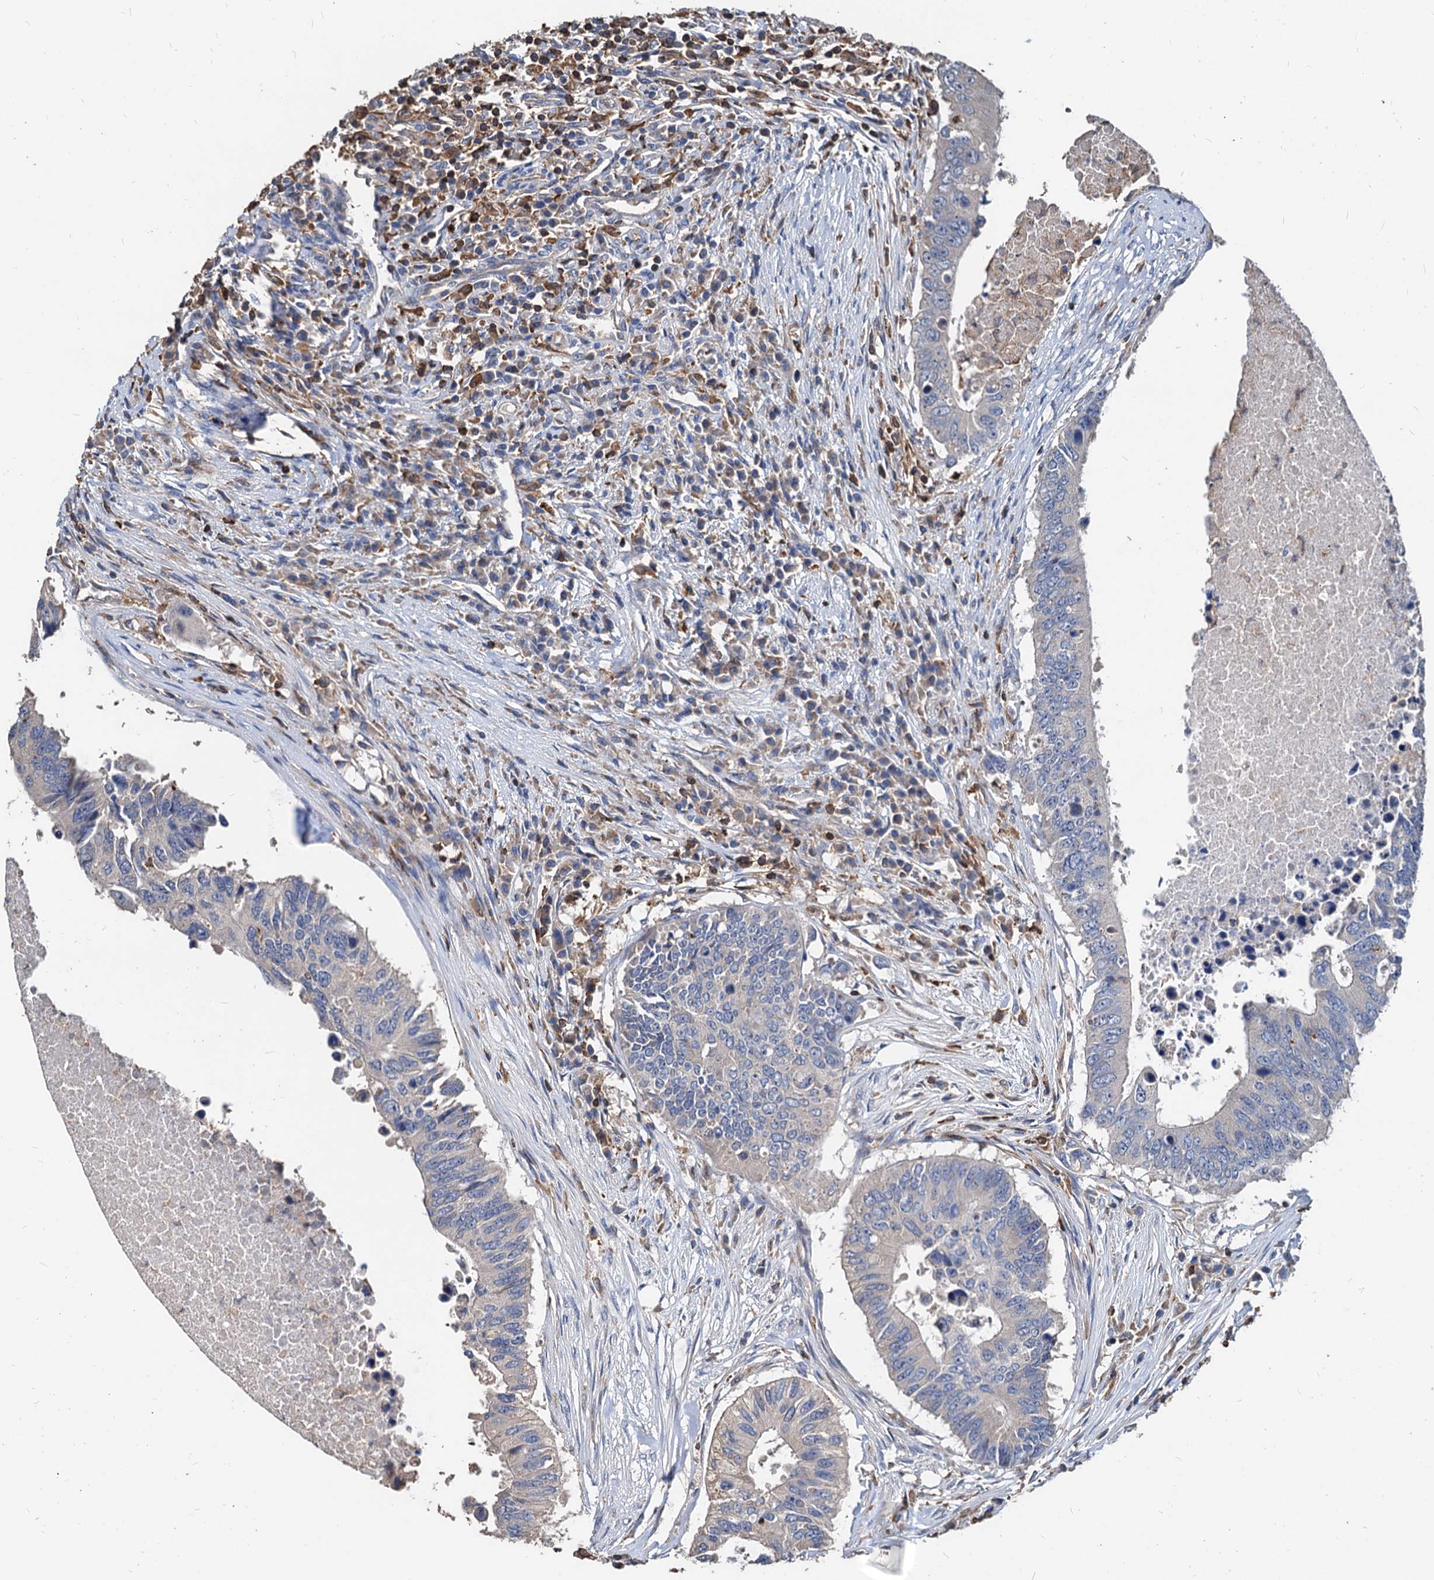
{"staining": {"intensity": "negative", "quantity": "none", "location": "none"}, "tissue": "colorectal cancer", "cell_type": "Tumor cells", "image_type": "cancer", "snomed": [{"axis": "morphology", "description": "Adenocarcinoma, NOS"}, {"axis": "topography", "description": "Colon"}], "caption": "Colorectal cancer (adenocarcinoma) was stained to show a protein in brown. There is no significant positivity in tumor cells.", "gene": "LCP2", "patient": {"sex": "male", "age": 71}}